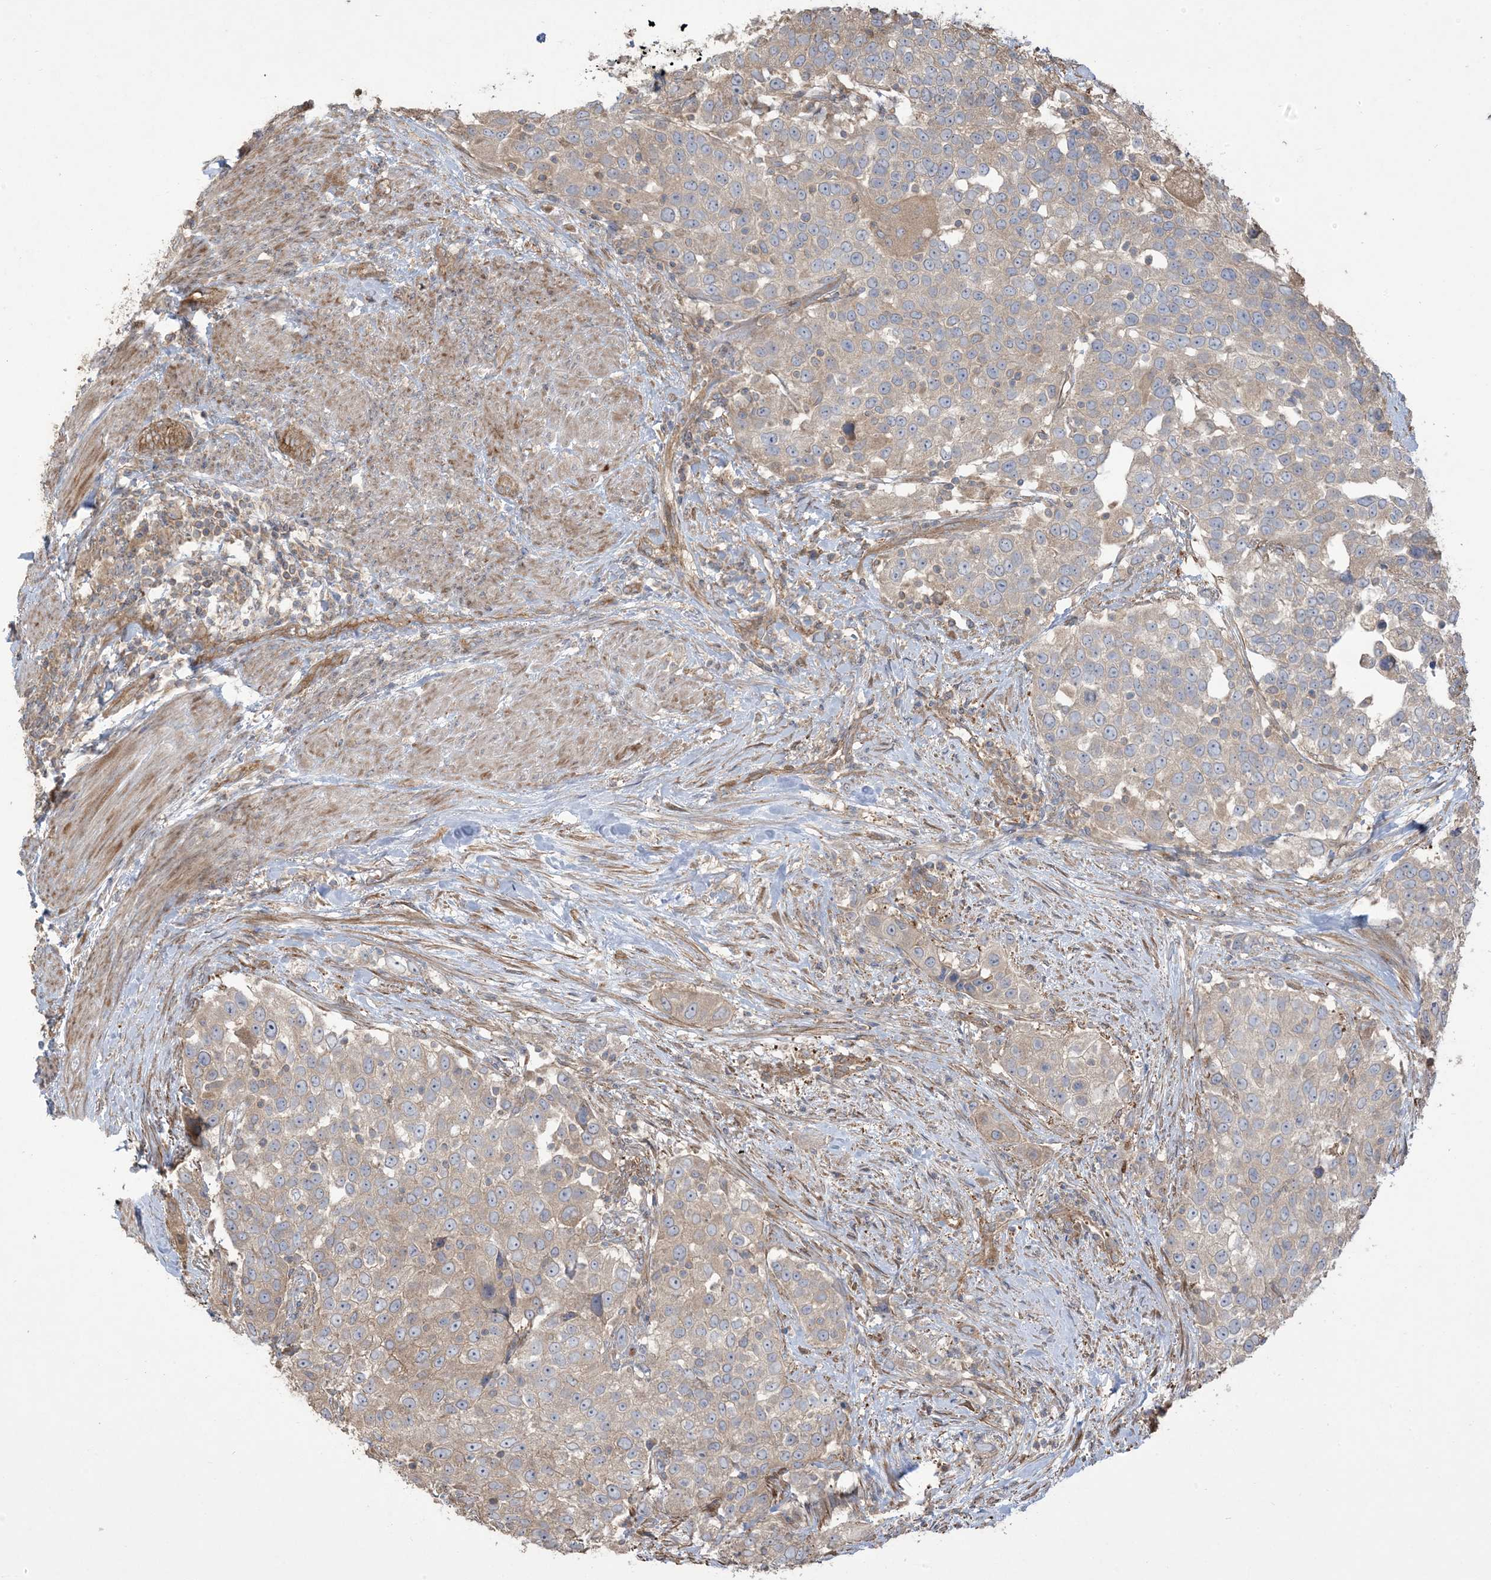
{"staining": {"intensity": "weak", "quantity": "<25%", "location": "cytoplasmic/membranous"}, "tissue": "urothelial cancer", "cell_type": "Tumor cells", "image_type": "cancer", "snomed": [{"axis": "morphology", "description": "Urothelial carcinoma, High grade"}, {"axis": "topography", "description": "Urinary bladder"}], "caption": "There is no significant expression in tumor cells of urothelial cancer.", "gene": "KLHL18", "patient": {"sex": "female", "age": 80}}